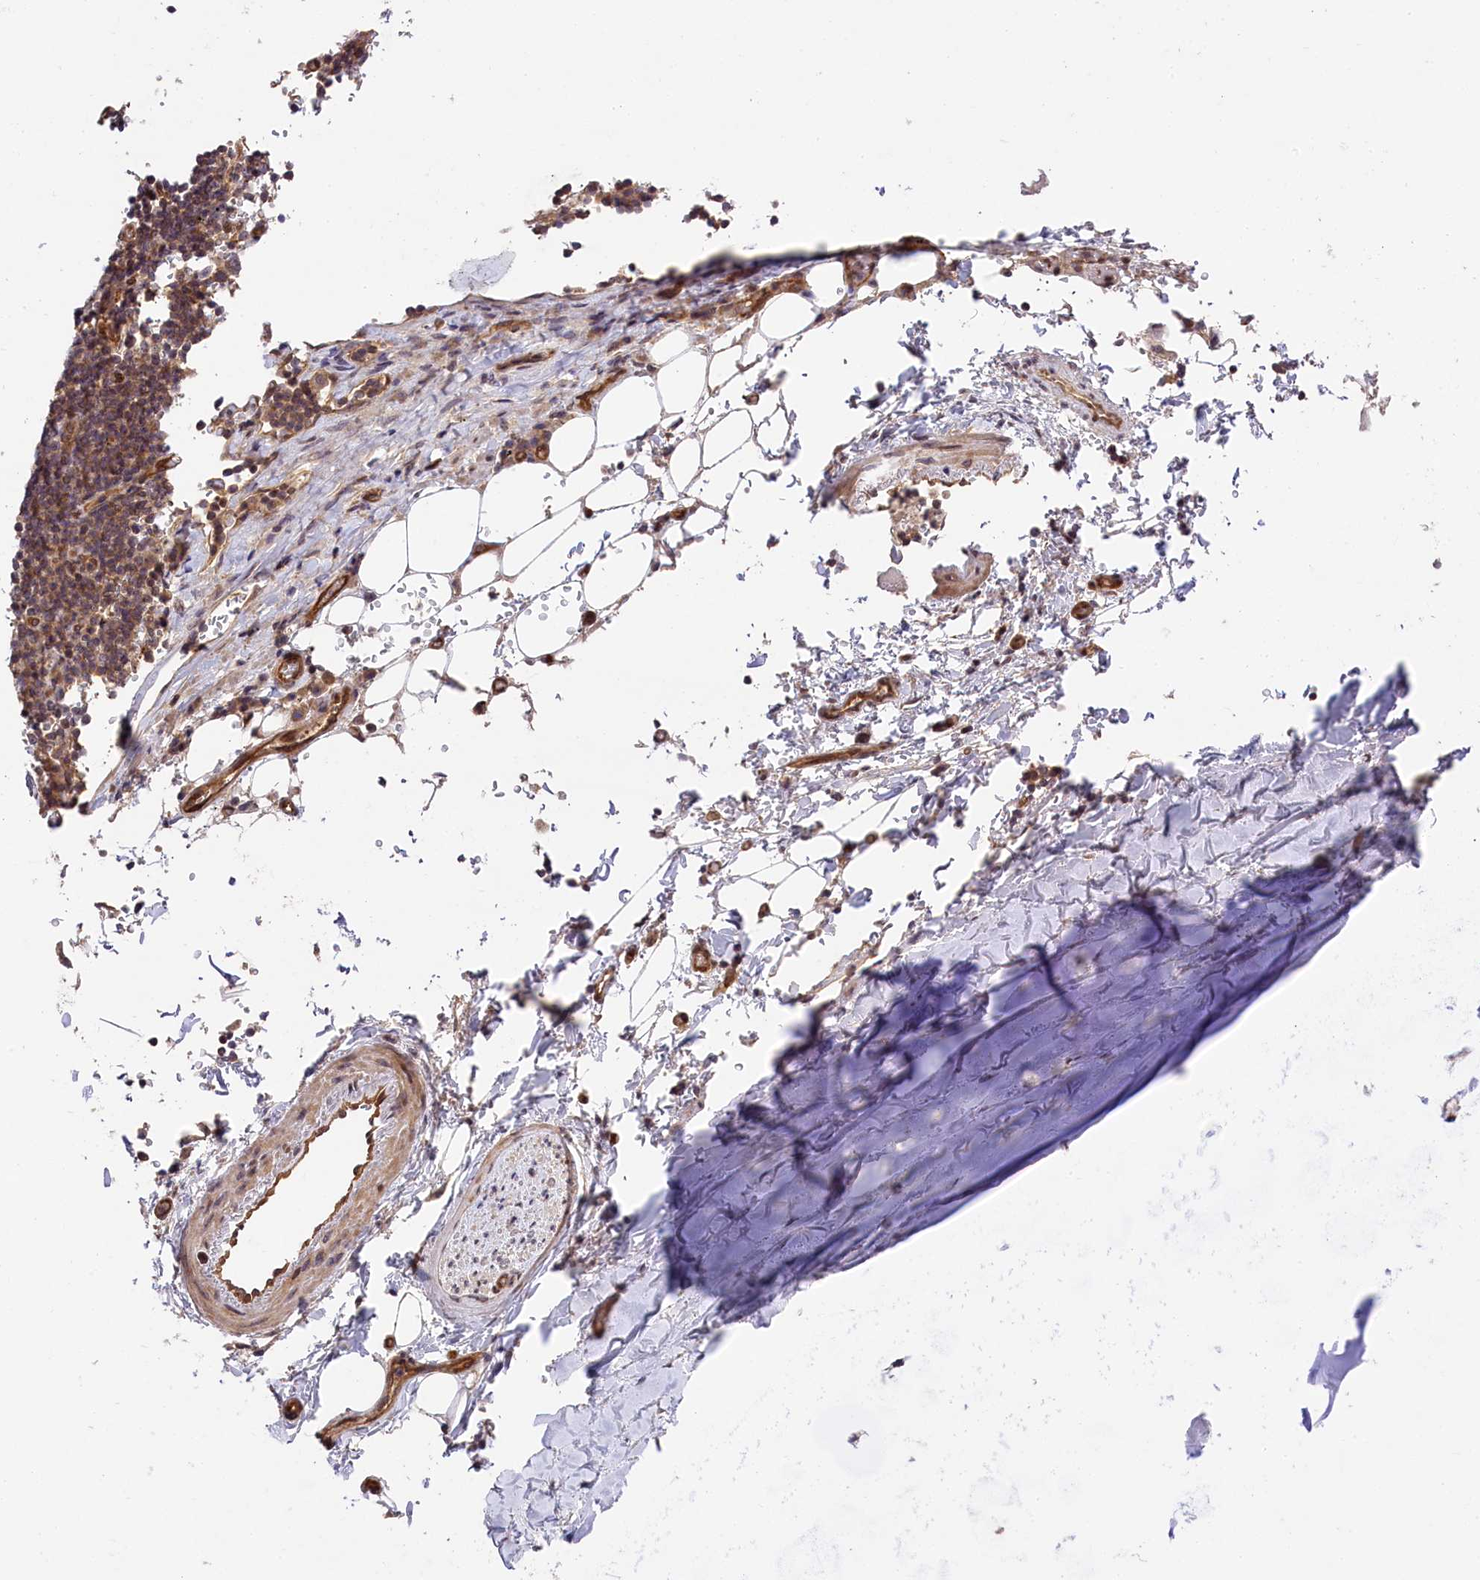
{"staining": {"intensity": "negative", "quantity": "none", "location": "none"}, "tissue": "adipose tissue", "cell_type": "Adipocytes", "image_type": "normal", "snomed": [{"axis": "morphology", "description": "Normal tissue, NOS"}, {"axis": "topography", "description": "Lymph node"}, {"axis": "topography", "description": "Cartilage tissue"}, {"axis": "topography", "description": "Bronchus"}], "caption": "IHC histopathology image of benign human adipose tissue stained for a protein (brown), which shows no positivity in adipocytes.", "gene": "SNRK", "patient": {"sex": "male", "age": 63}}